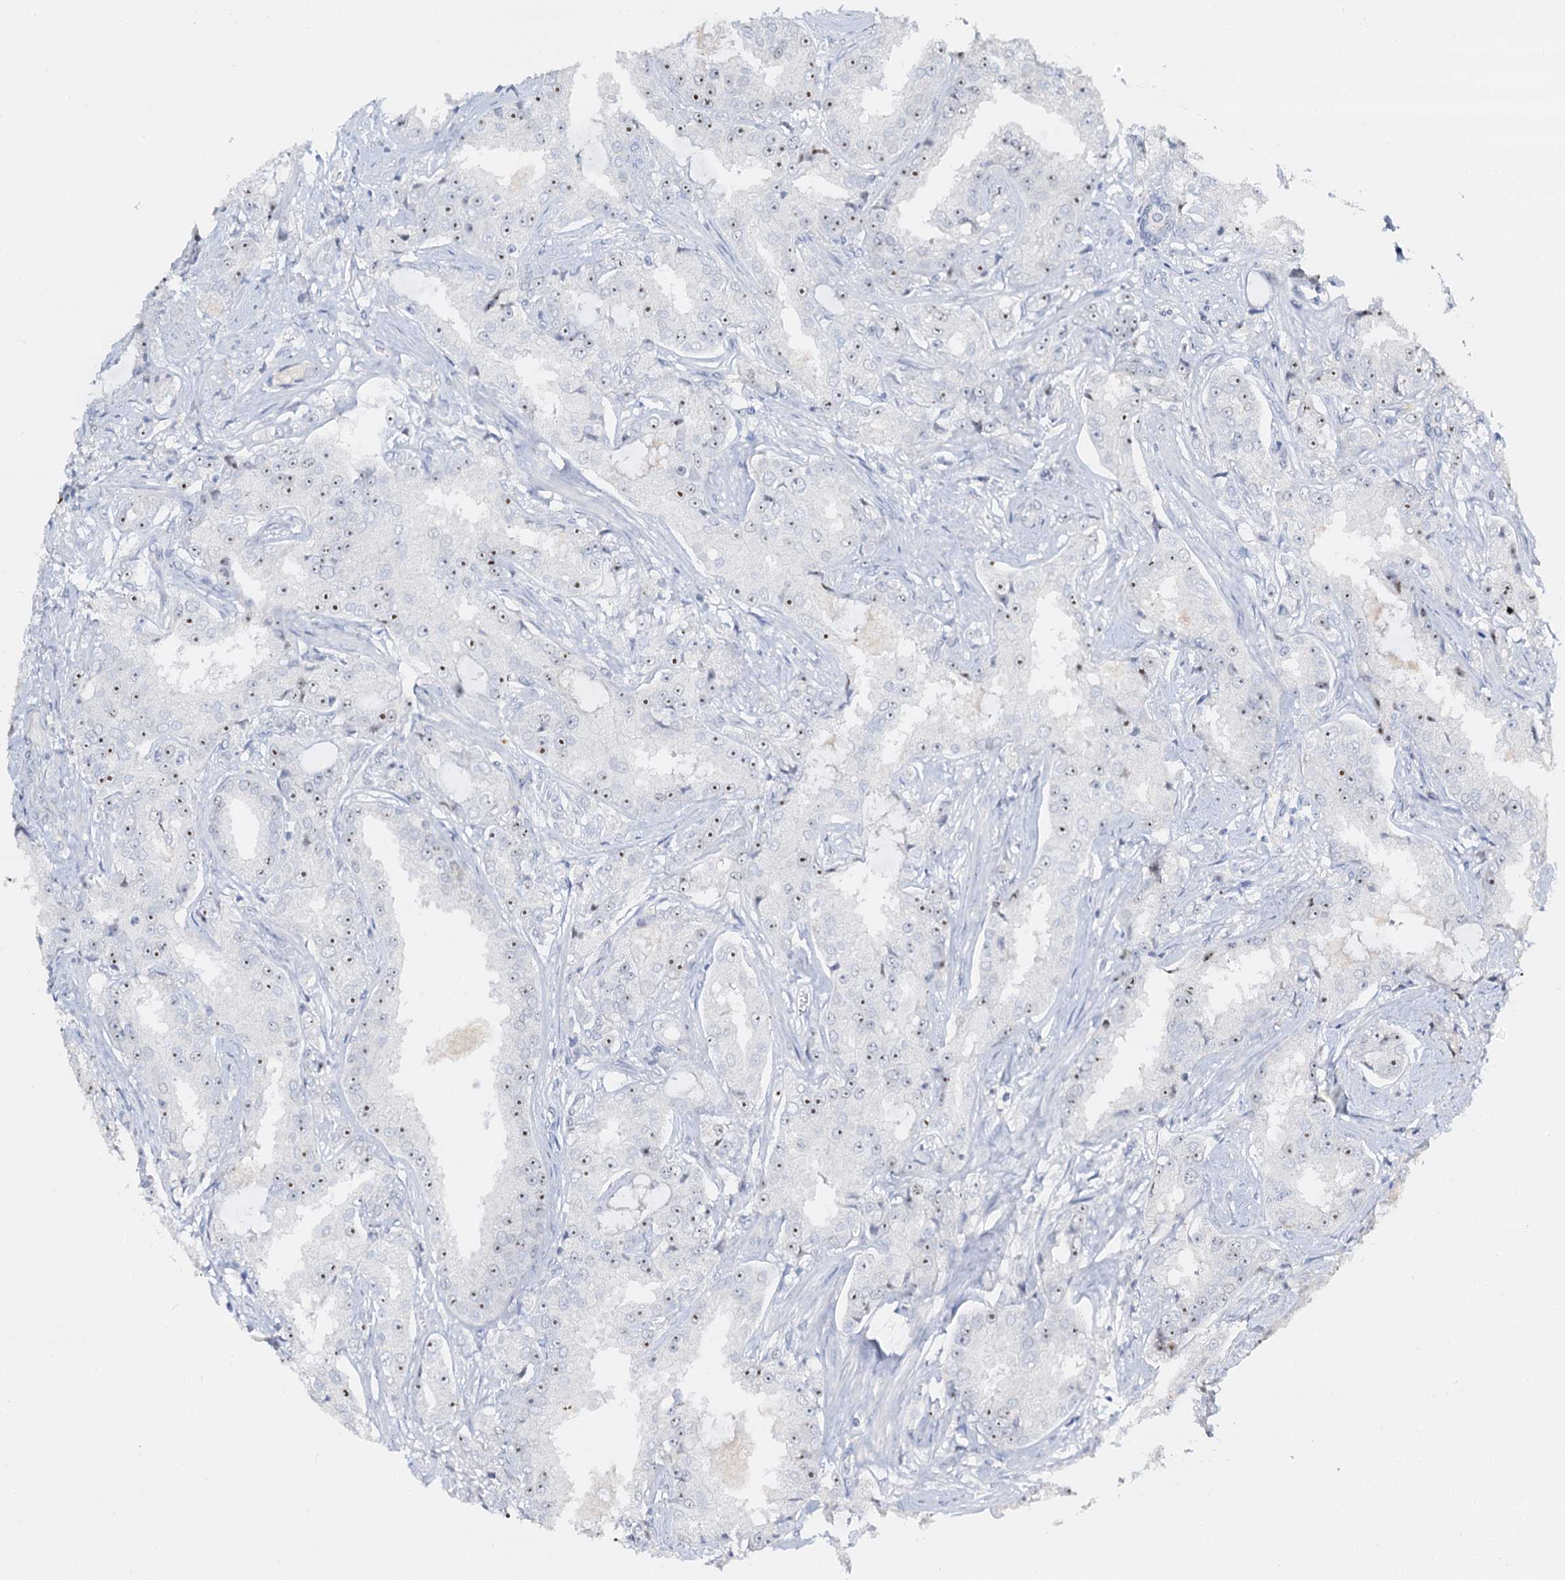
{"staining": {"intensity": "moderate", "quantity": "25%-75%", "location": "nuclear"}, "tissue": "prostate cancer", "cell_type": "Tumor cells", "image_type": "cancer", "snomed": [{"axis": "morphology", "description": "Adenocarcinoma, High grade"}, {"axis": "topography", "description": "Prostate"}], "caption": "This image shows prostate cancer stained with immunohistochemistry to label a protein in brown. The nuclear of tumor cells show moderate positivity for the protein. Nuclei are counter-stained blue.", "gene": "NOP2", "patient": {"sex": "male", "age": 73}}